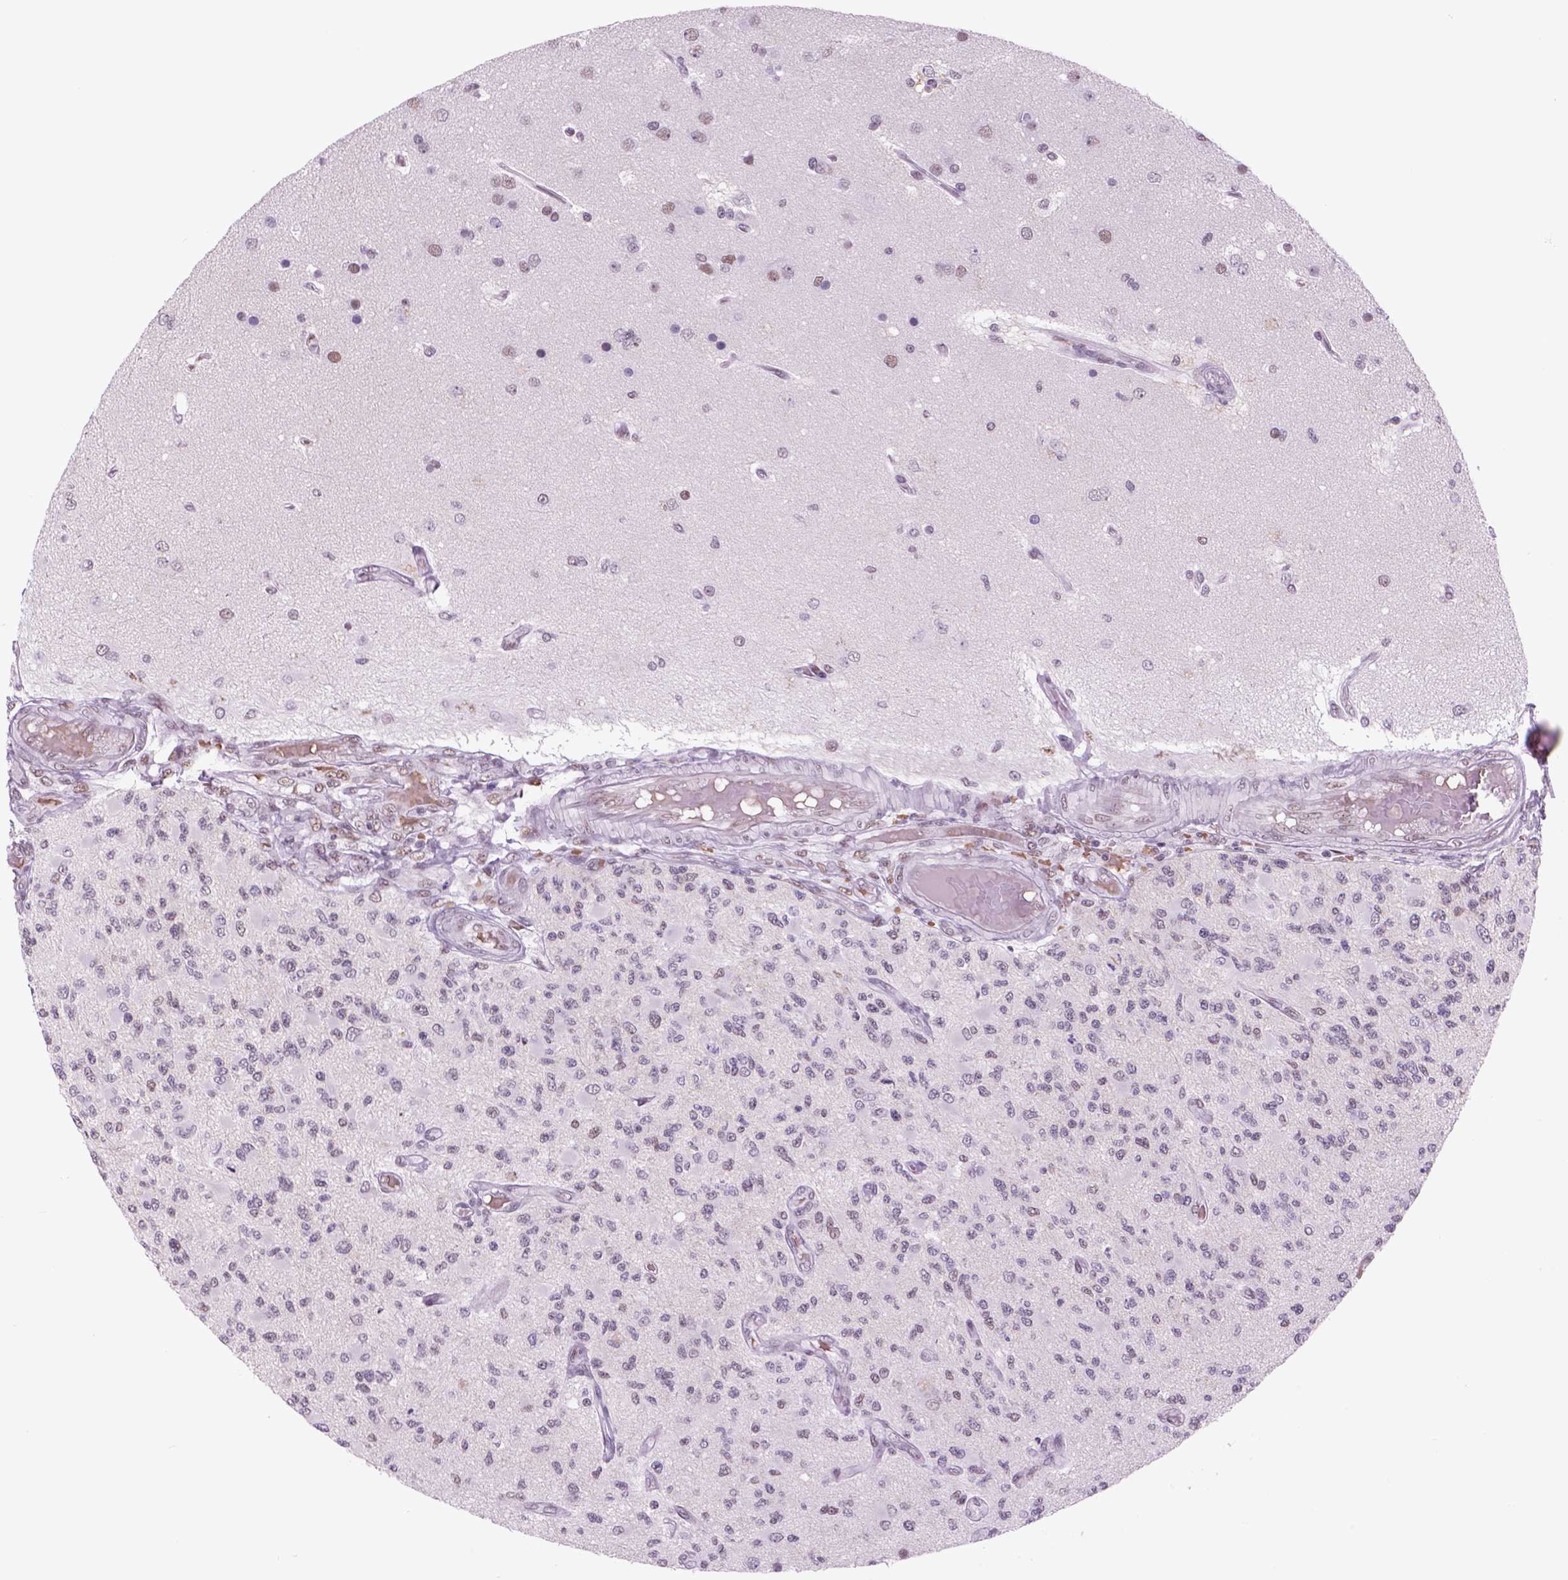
{"staining": {"intensity": "moderate", "quantity": "<25%", "location": "nuclear"}, "tissue": "glioma", "cell_type": "Tumor cells", "image_type": "cancer", "snomed": [{"axis": "morphology", "description": "Glioma, malignant, High grade"}, {"axis": "topography", "description": "Brain"}], "caption": "High-grade glioma (malignant) stained with a brown dye demonstrates moderate nuclear positive expression in approximately <25% of tumor cells.", "gene": "POLR3D", "patient": {"sex": "female", "age": 63}}